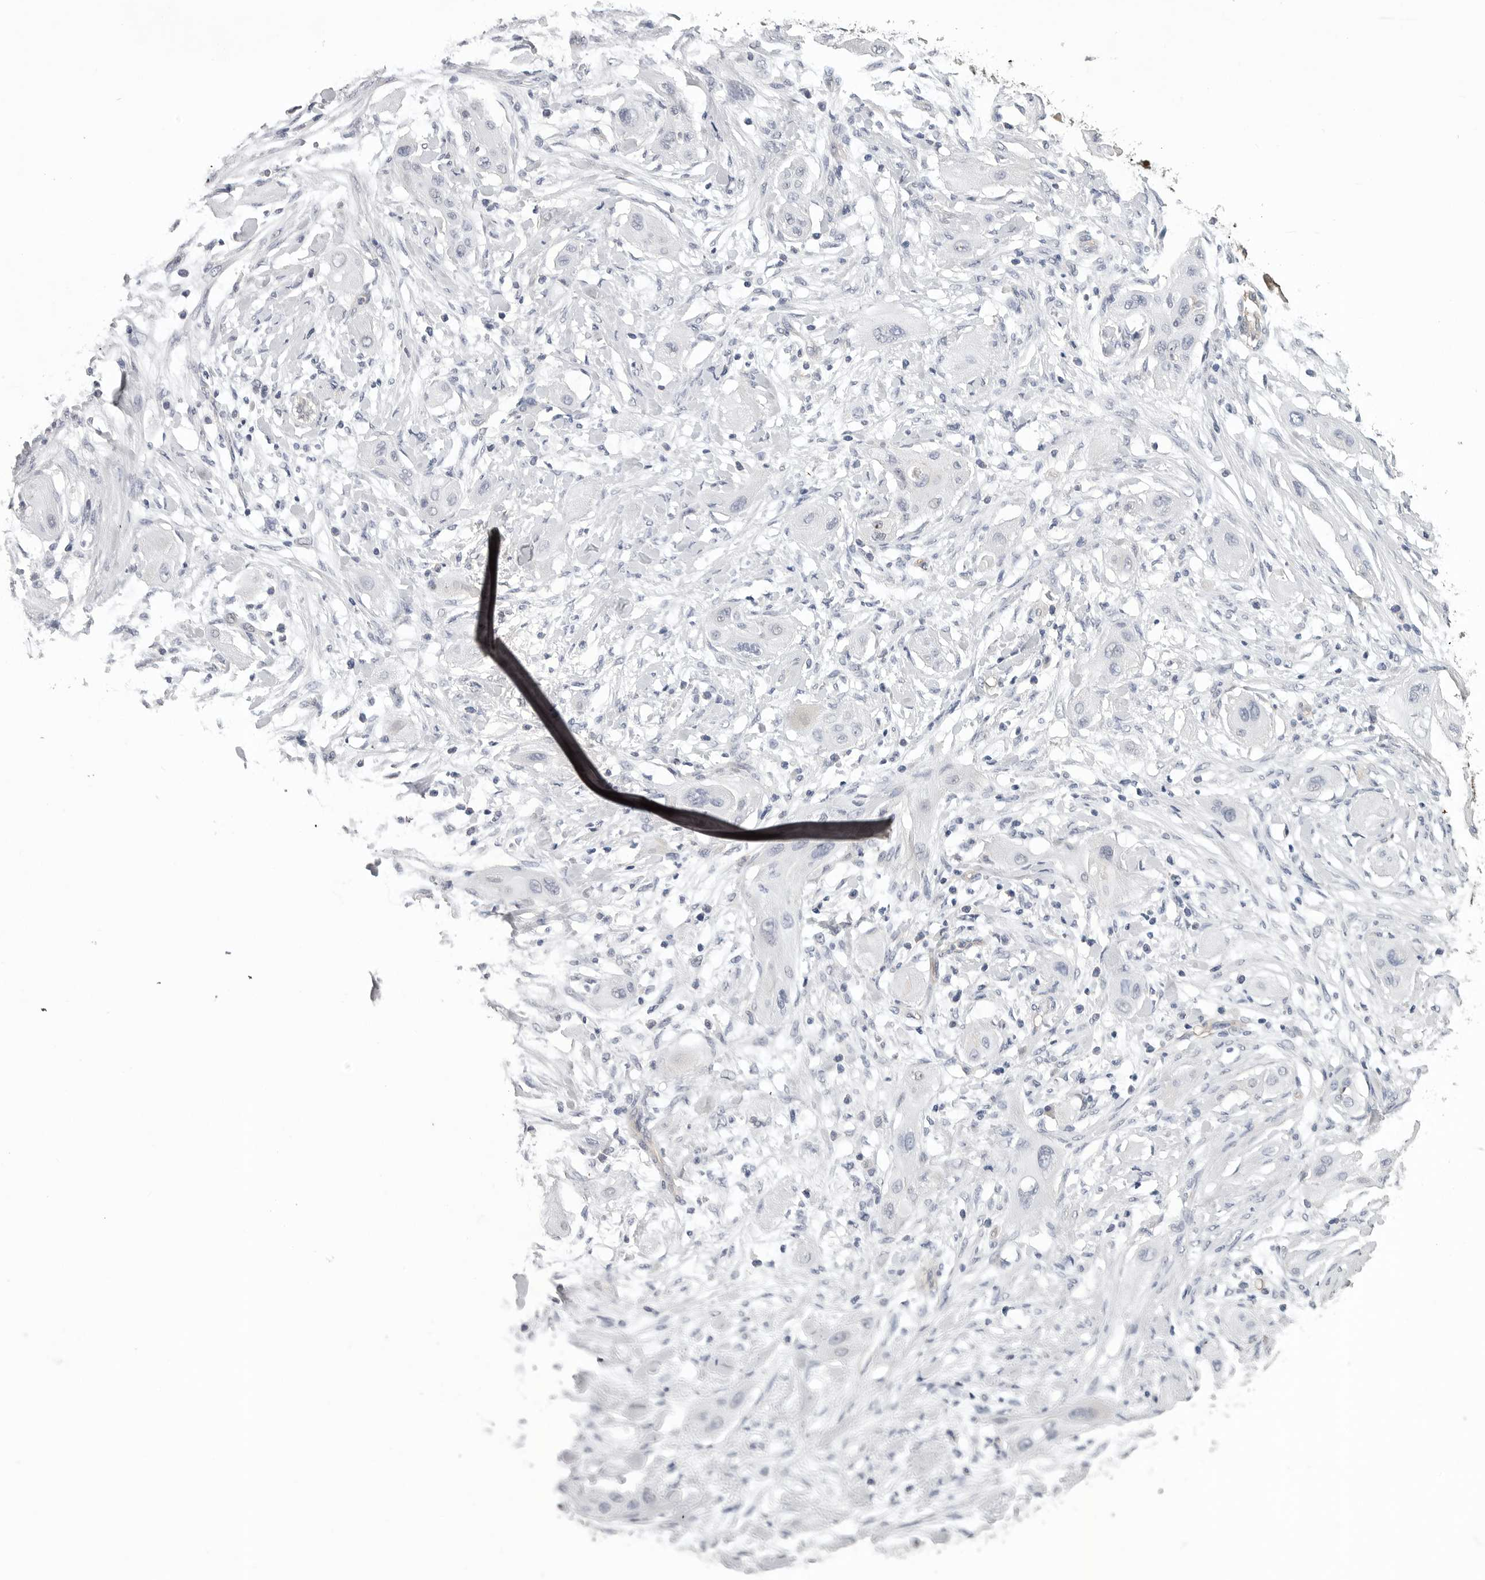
{"staining": {"intensity": "negative", "quantity": "none", "location": "none"}, "tissue": "lung cancer", "cell_type": "Tumor cells", "image_type": "cancer", "snomed": [{"axis": "morphology", "description": "Squamous cell carcinoma, NOS"}, {"axis": "topography", "description": "Lung"}], "caption": "Immunohistochemistry histopathology image of neoplastic tissue: lung cancer (squamous cell carcinoma) stained with DAB (3,3'-diaminobenzidine) reveals no significant protein positivity in tumor cells. (Stains: DAB (3,3'-diaminobenzidine) immunohistochemistry (IHC) with hematoxylin counter stain, Microscopy: brightfield microscopy at high magnification).", "gene": "NECTIN2", "patient": {"sex": "female", "age": 47}}